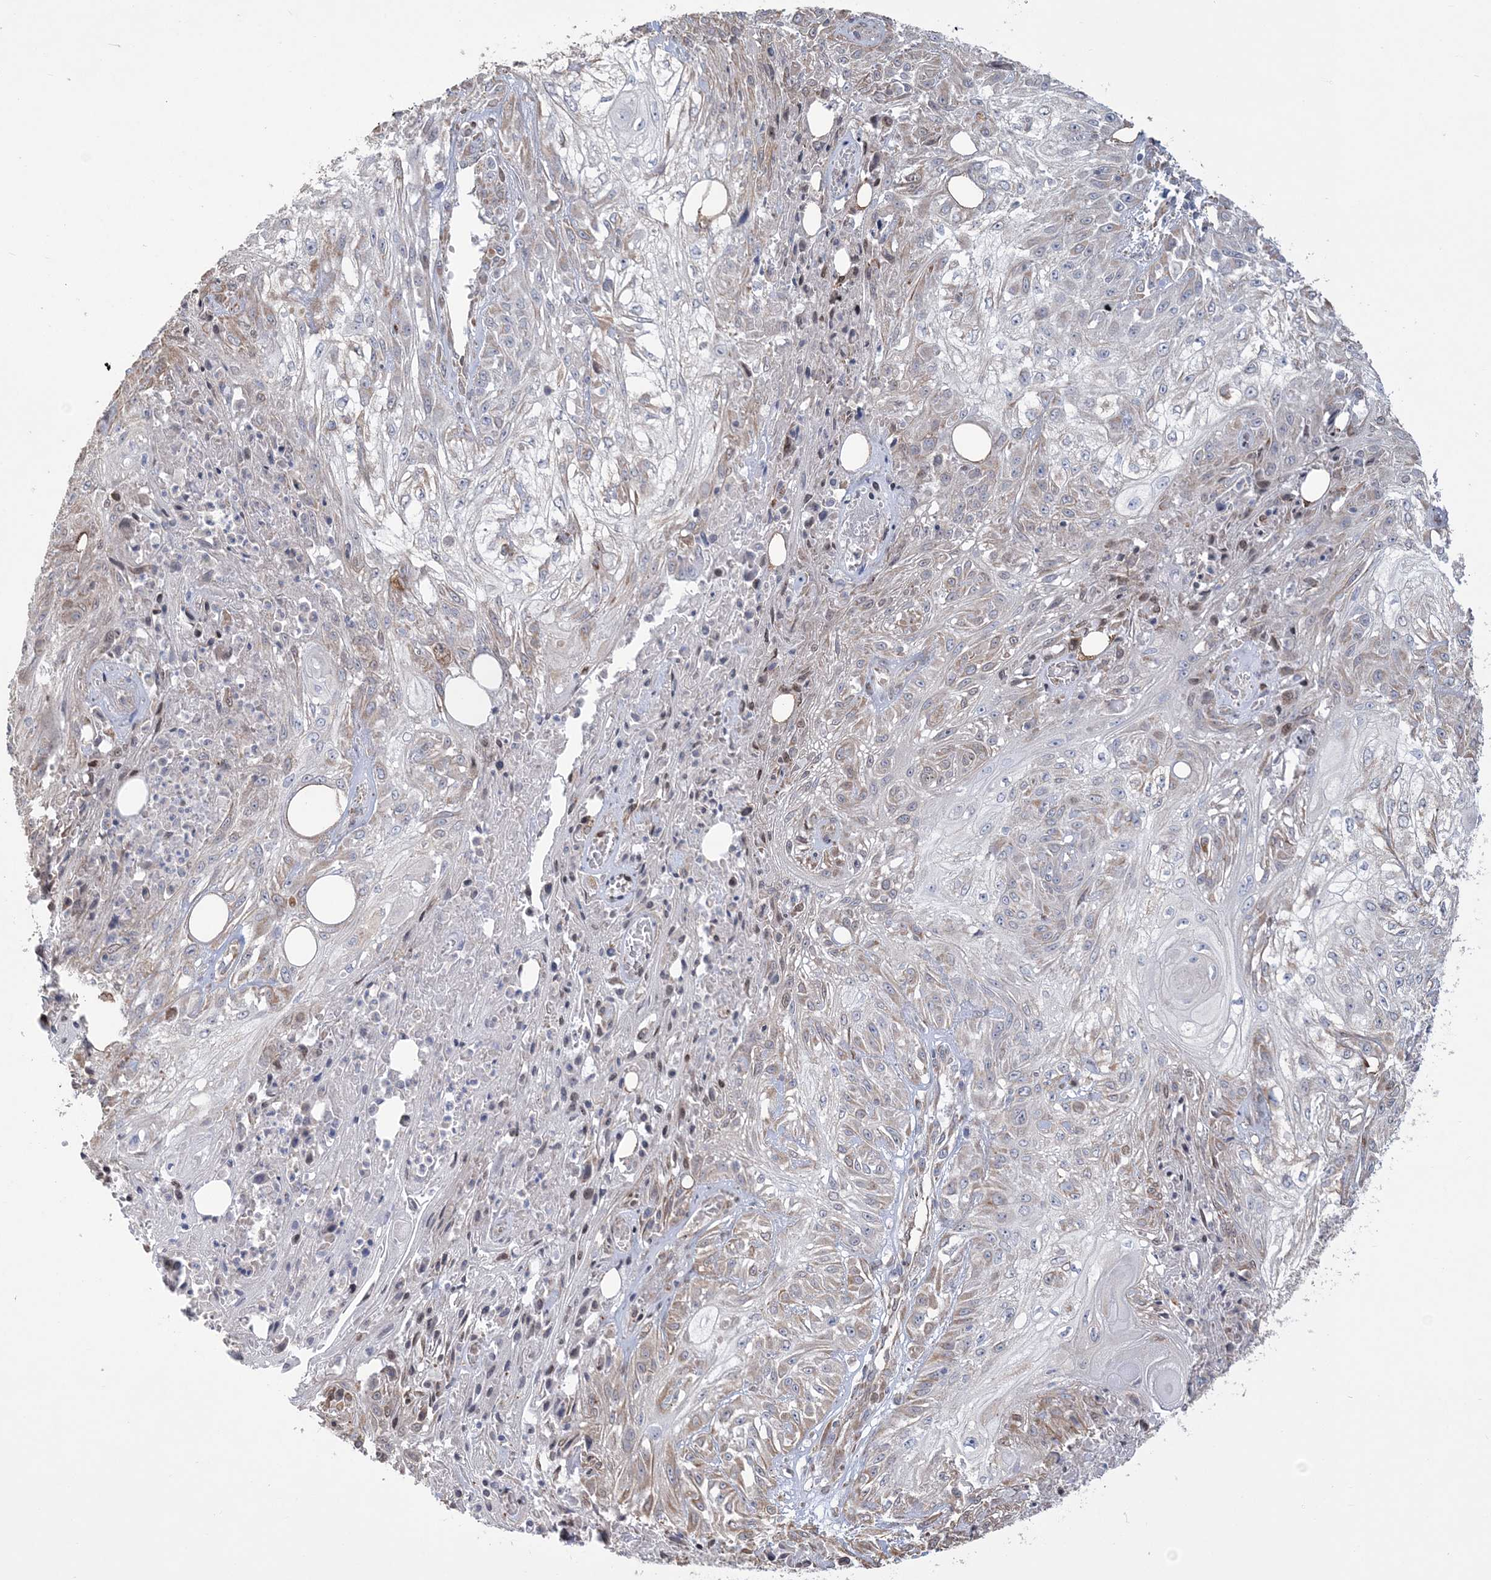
{"staining": {"intensity": "weak", "quantity": "25%-75%", "location": "cytoplasmic/membranous"}, "tissue": "skin cancer", "cell_type": "Tumor cells", "image_type": "cancer", "snomed": [{"axis": "morphology", "description": "Squamous cell carcinoma, NOS"}, {"axis": "morphology", "description": "Squamous cell carcinoma, metastatic, NOS"}, {"axis": "topography", "description": "Skin"}, {"axis": "topography", "description": "Lymph node"}], "caption": "Weak cytoplasmic/membranous protein staining is identified in approximately 25%-75% of tumor cells in skin cancer (metastatic squamous cell carcinoma).", "gene": "ZNF821", "patient": {"sex": "male", "age": 75}}